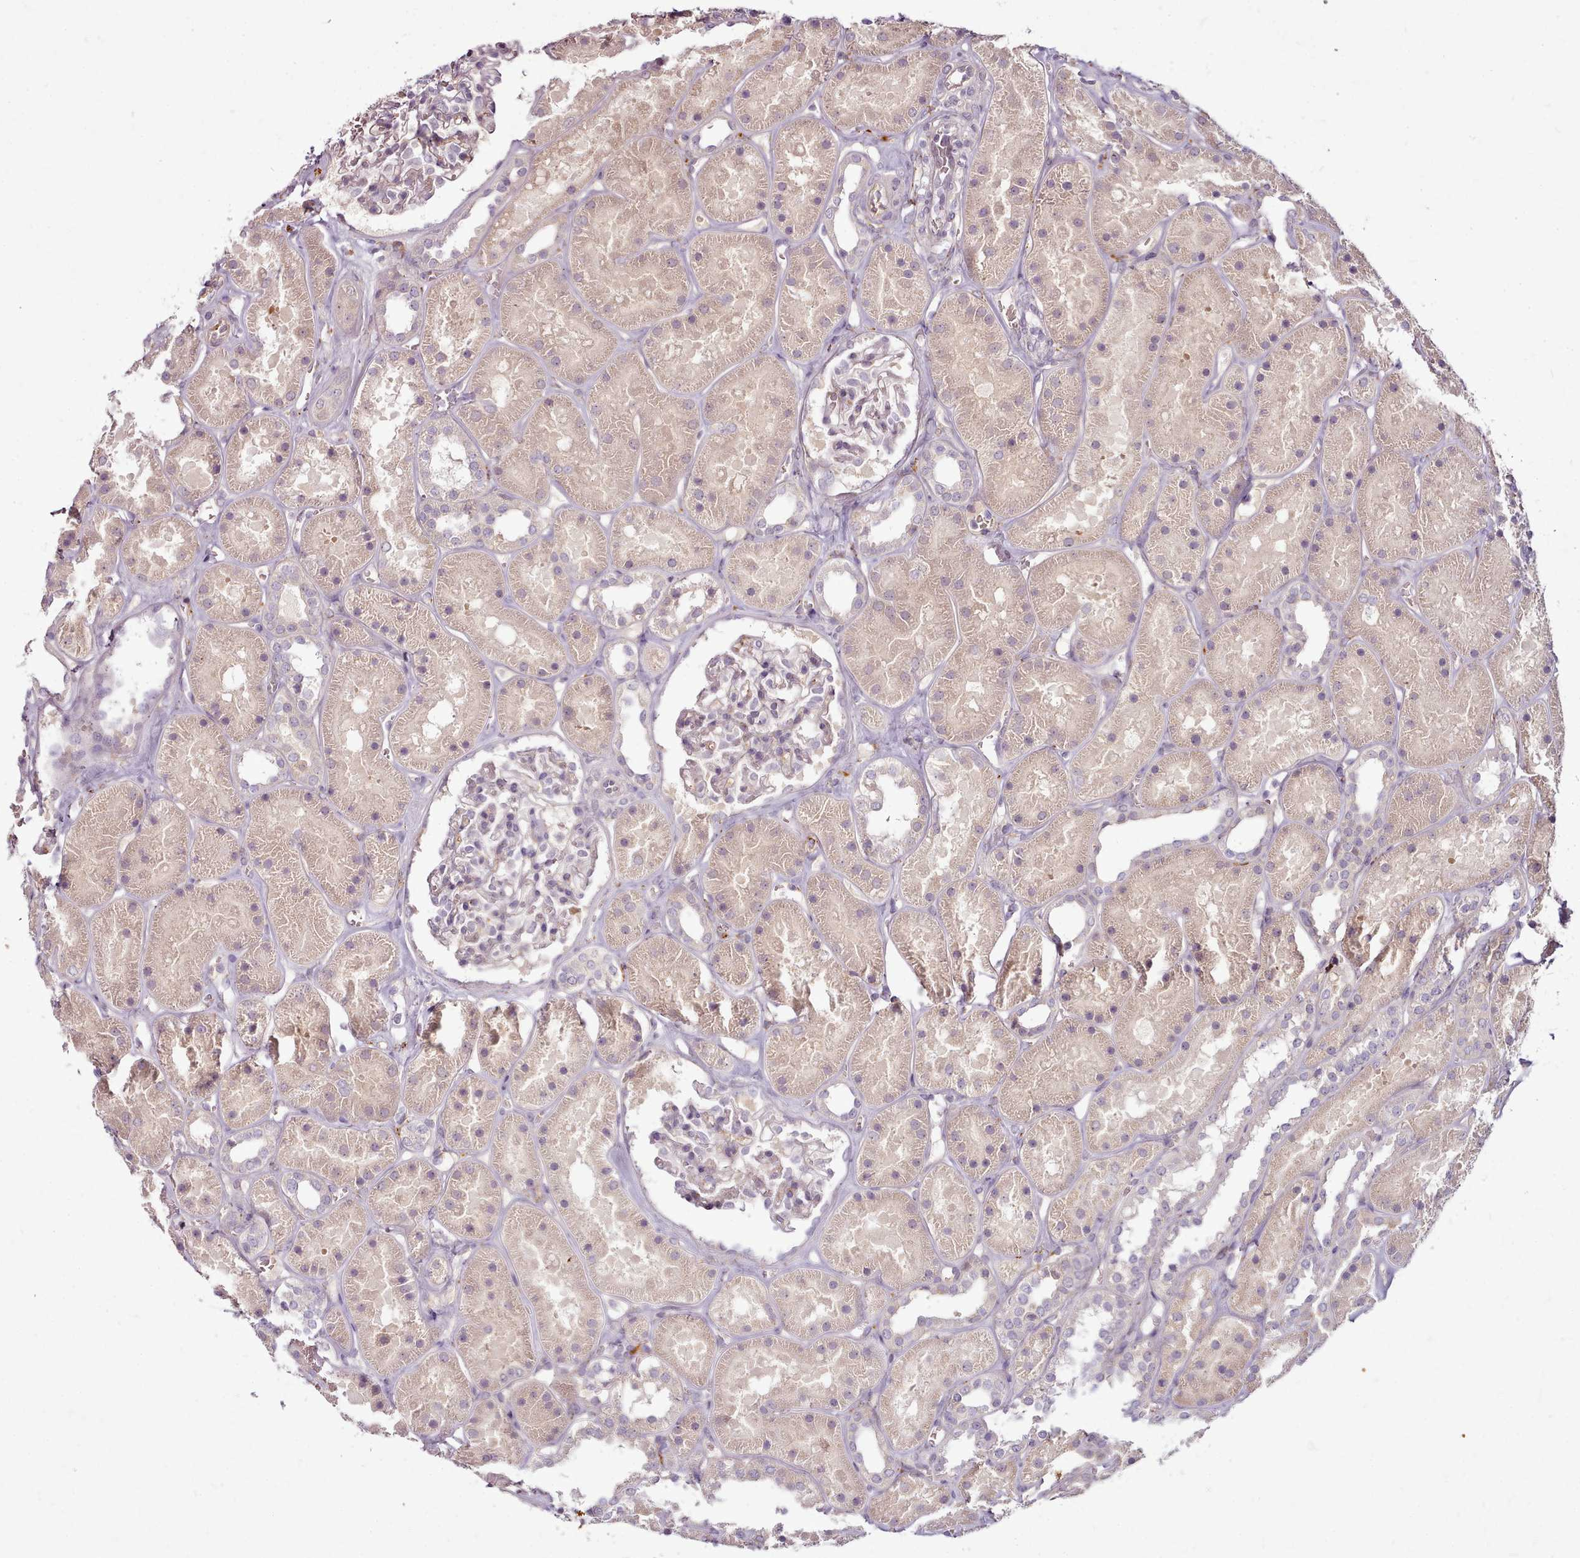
{"staining": {"intensity": "weak", "quantity": "<25%", "location": "cytoplasmic/membranous"}, "tissue": "kidney", "cell_type": "Cells in glomeruli", "image_type": "normal", "snomed": [{"axis": "morphology", "description": "Normal tissue, NOS"}, {"axis": "topography", "description": "Kidney"}], "caption": "An immunohistochemistry (IHC) image of unremarkable kidney is shown. There is no staining in cells in glomeruli of kidney.", "gene": "C1QTNF5", "patient": {"sex": "female", "age": 41}}